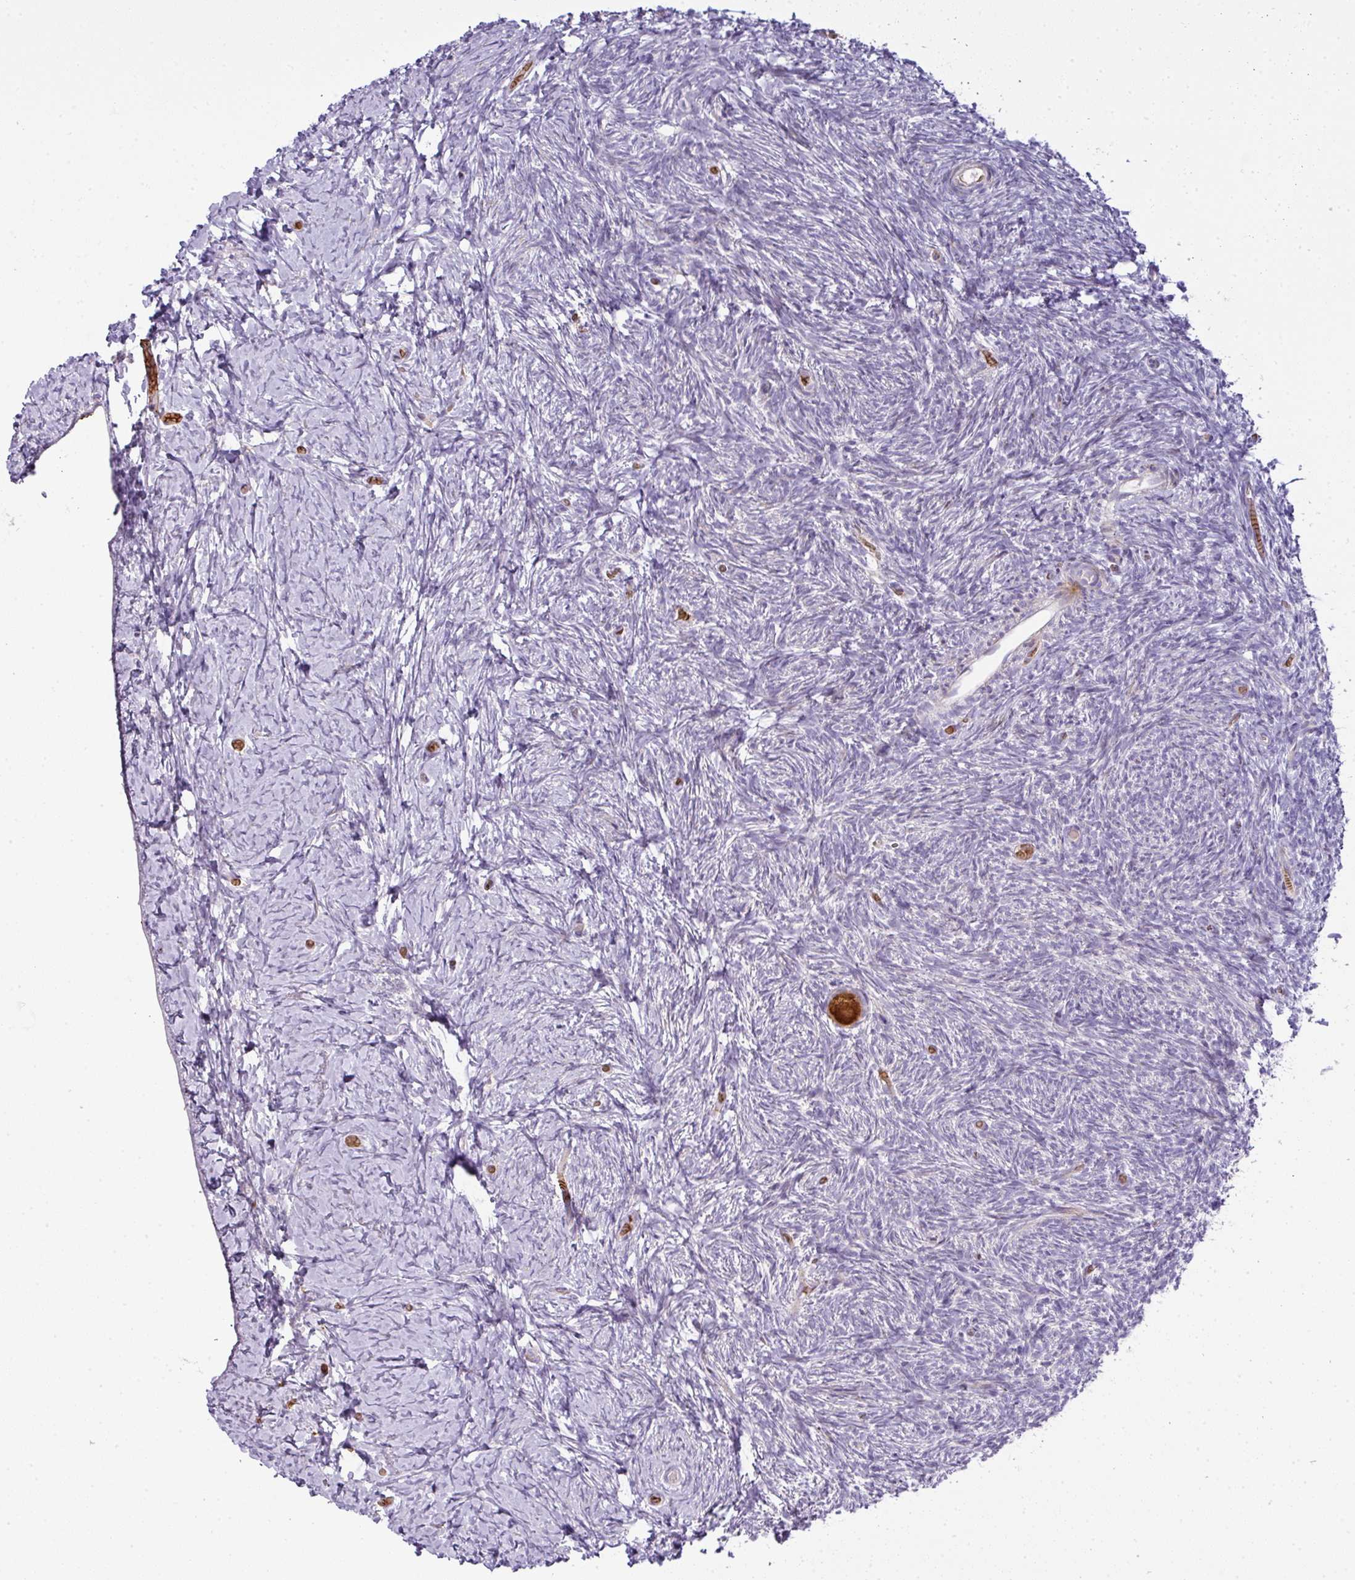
{"staining": {"intensity": "strong", "quantity": ">75%", "location": "cytoplasmic/membranous"}, "tissue": "ovary", "cell_type": "Follicle cells", "image_type": "normal", "snomed": [{"axis": "morphology", "description": "Normal tissue, NOS"}, {"axis": "topography", "description": "Ovary"}], "caption": "Immunohistochemistry image of unremarkable ovary: human ovary stained using immunohistochemistry shows high levels of strong protein expression localized specifically in the cytoplasmic/membranous of follicle cells, appearing as a cytoplasmic/membranous brown color.", "gene": "ATP6V1F", "patient": {"sex": "female", "age": 39}}